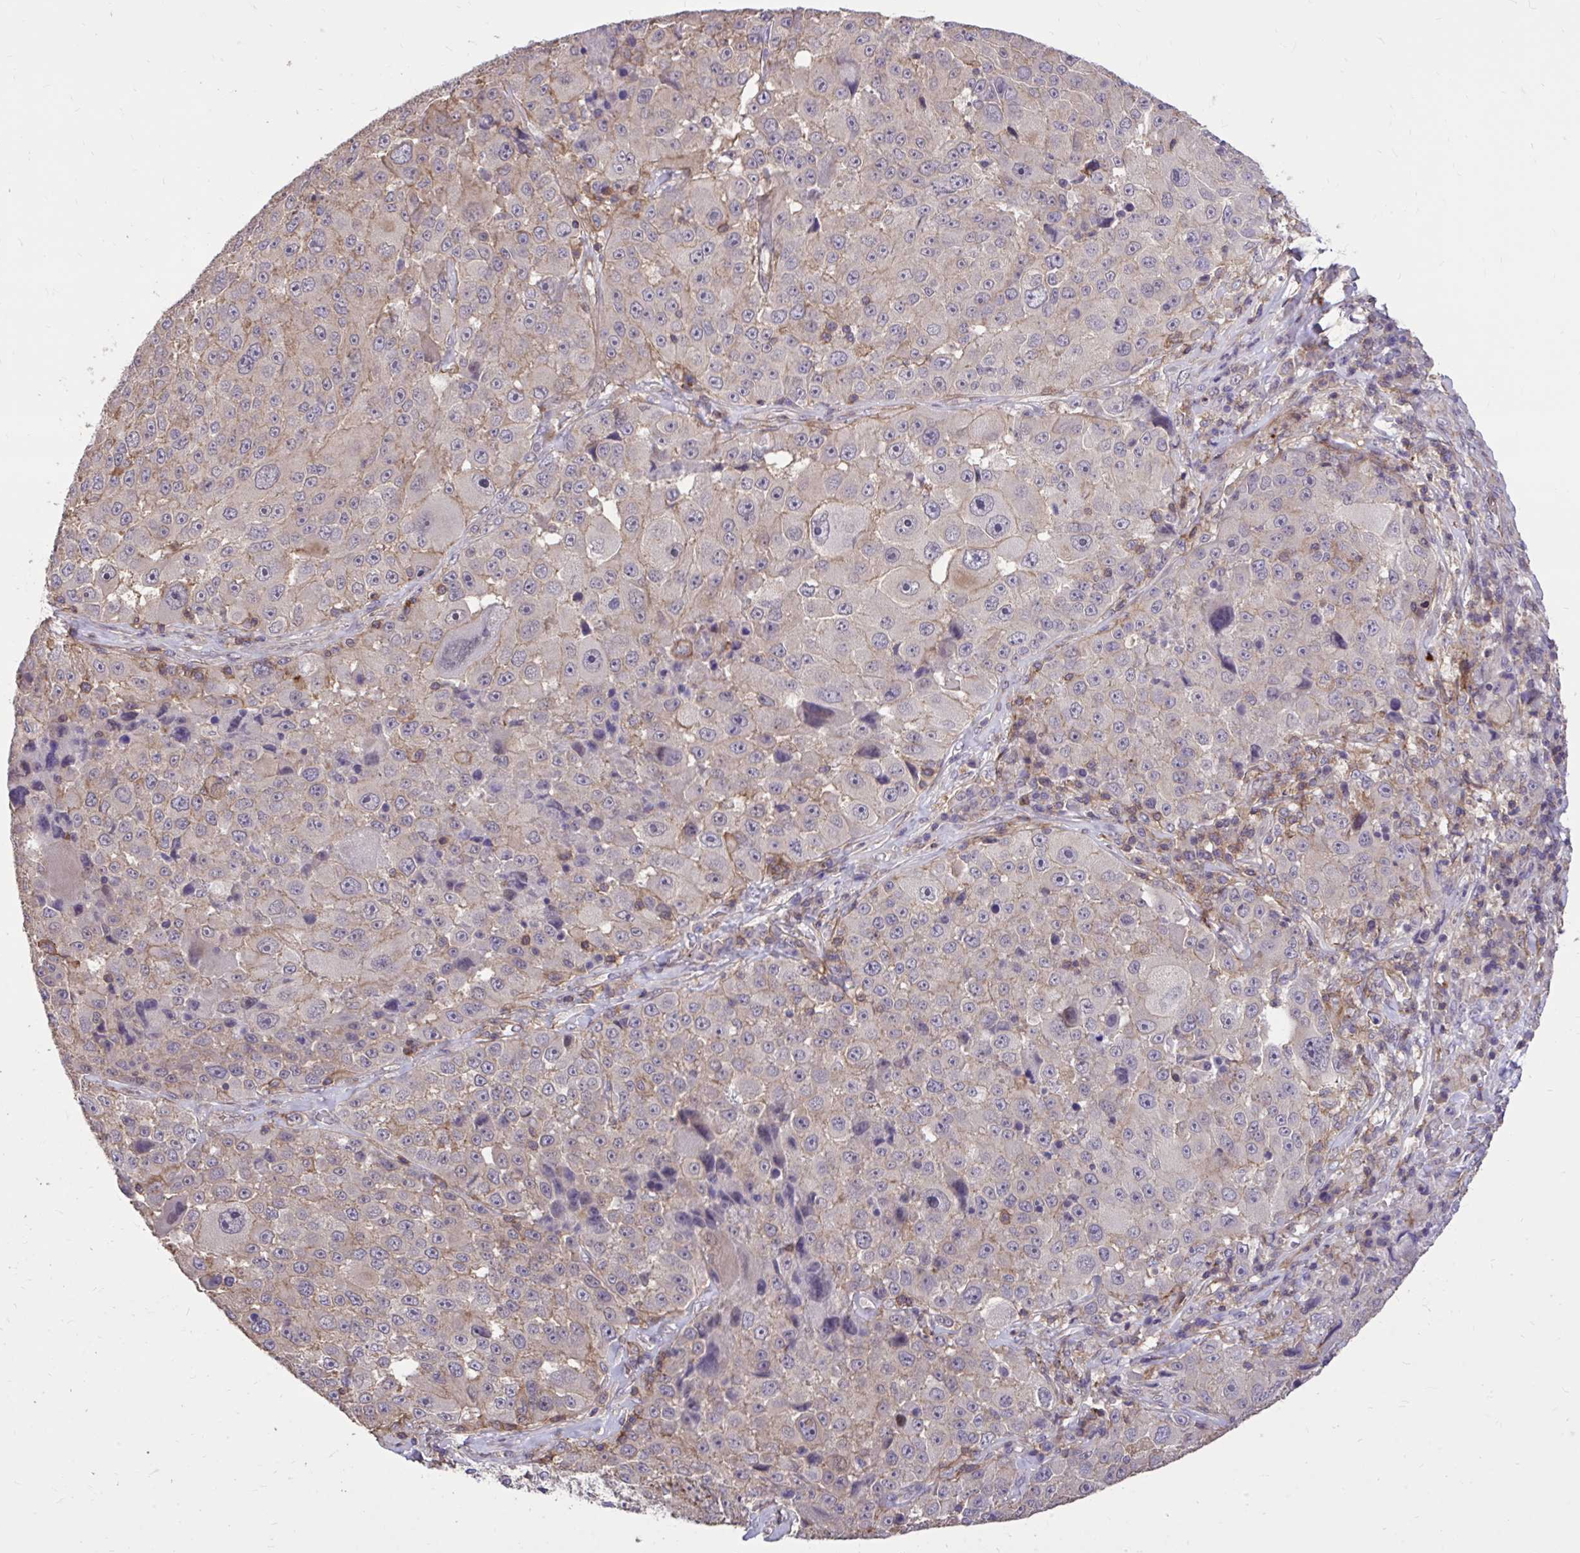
{"staining": {"intensity": "moderate", "quantity": "<25%", "location": "nuclear"}, "tissue": "melanoma", "cell_type": "Tumor cells", "image_type": "cancer", "snomed": [{"axis": "morphology", "description": "Malignant melanoma, Metastatic site"}, {"axis": "topography", "description": "Lymph node"}], "caption": "IHC photomicrograph of human malignant melanoma (metastatic site) stained for a protein (brown), which exhibits low levels of moderate nuclear expression in approximately <25% of tumor cells.", "gene": "IGFL2", "patient": {"sex": "male", "age": 62}}